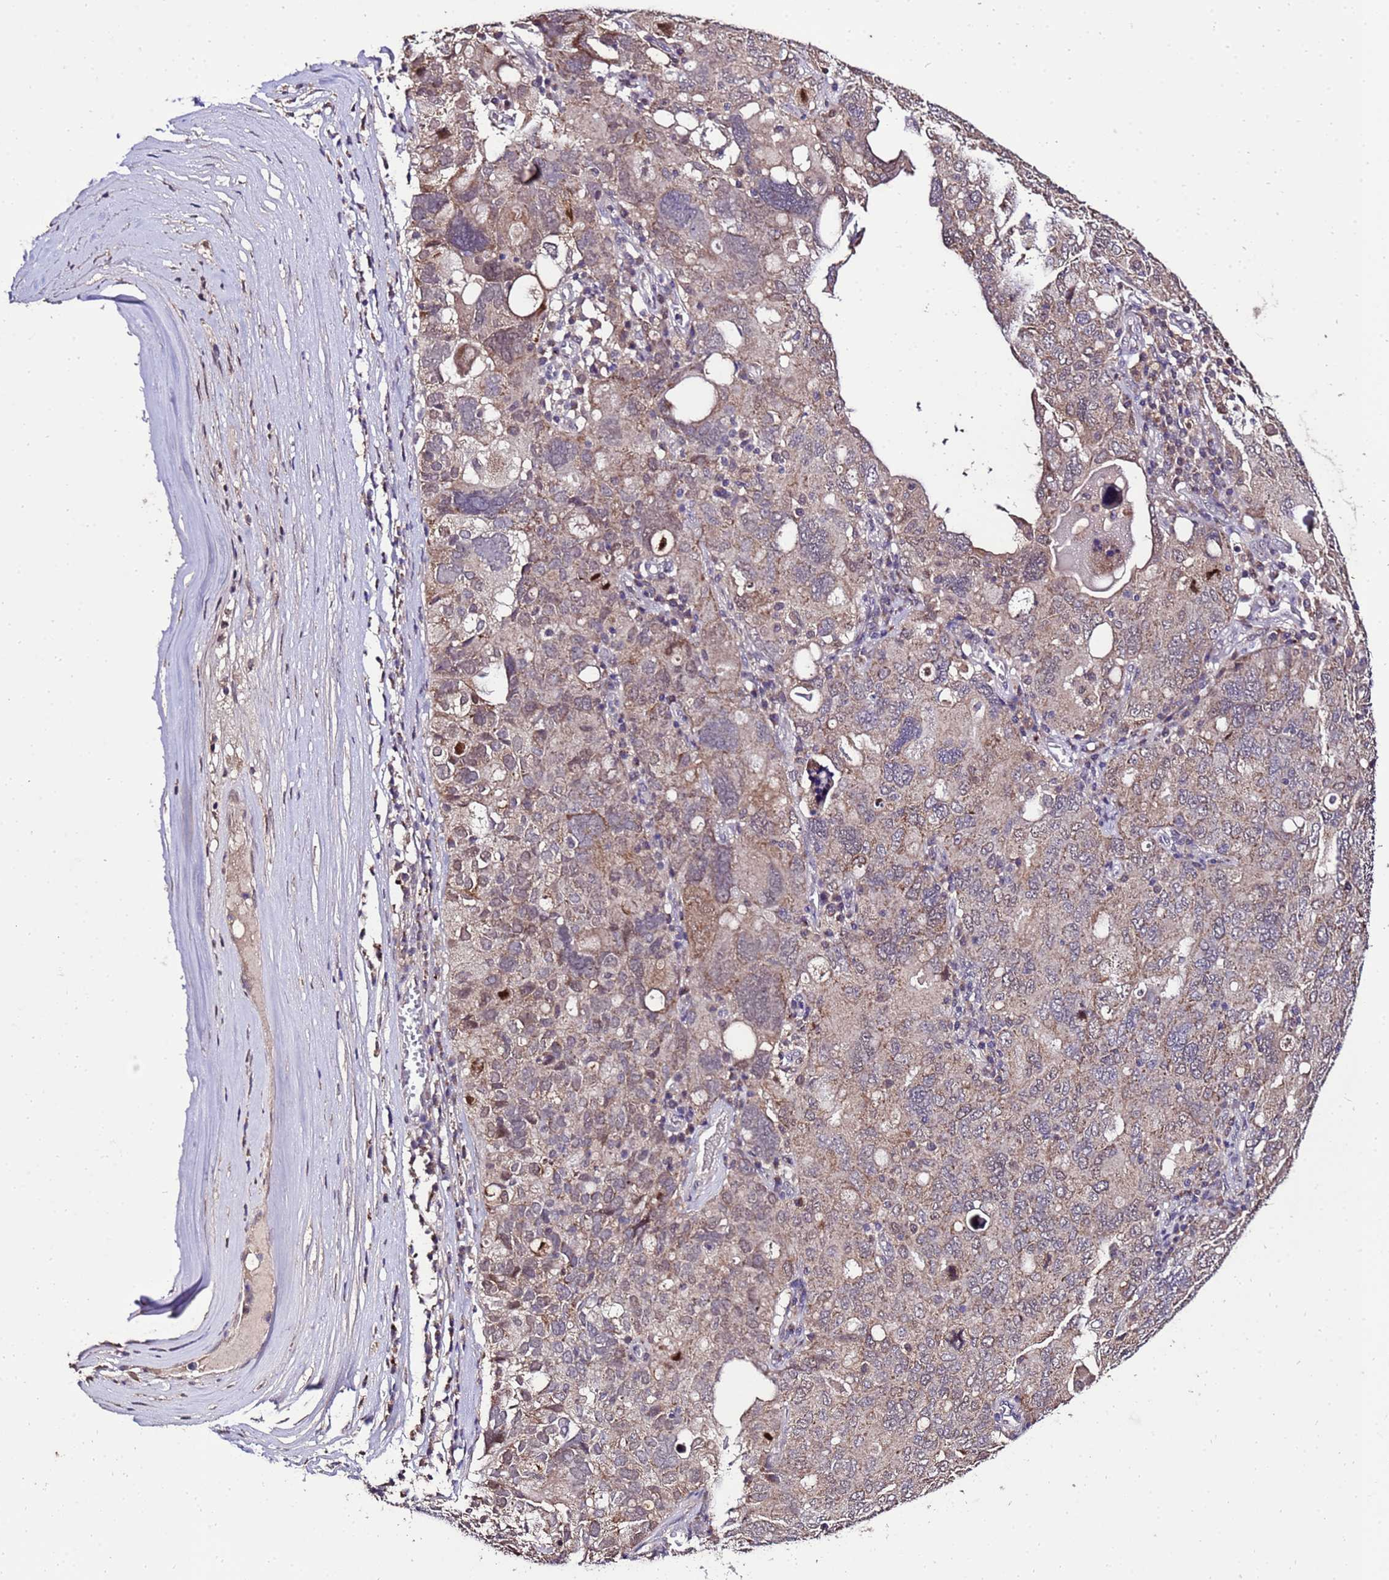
{"staining": {"intensity": "moderate", "quantity": "25%-75%", "location": "cytoplasmic/membranous,nuclear"}, "tissue": "ovarian cancer", "cell_type": "Tumor cells", "image_type": "cancer", "snomed": [{"axis": "morphology", "description": "Carcinoma, endometroid"}, {"axis": "topography", "description": "Ovary"}], "caption": "Protein expression analysis of human endometroid carcinoma (ovarian) reveals moderate cytoplasmic/membranous and nuclear staining in approximately 25%-75% of tumor cells.", "gene": "ZNF329", "patient": {"sex": "female", "age": 62}}